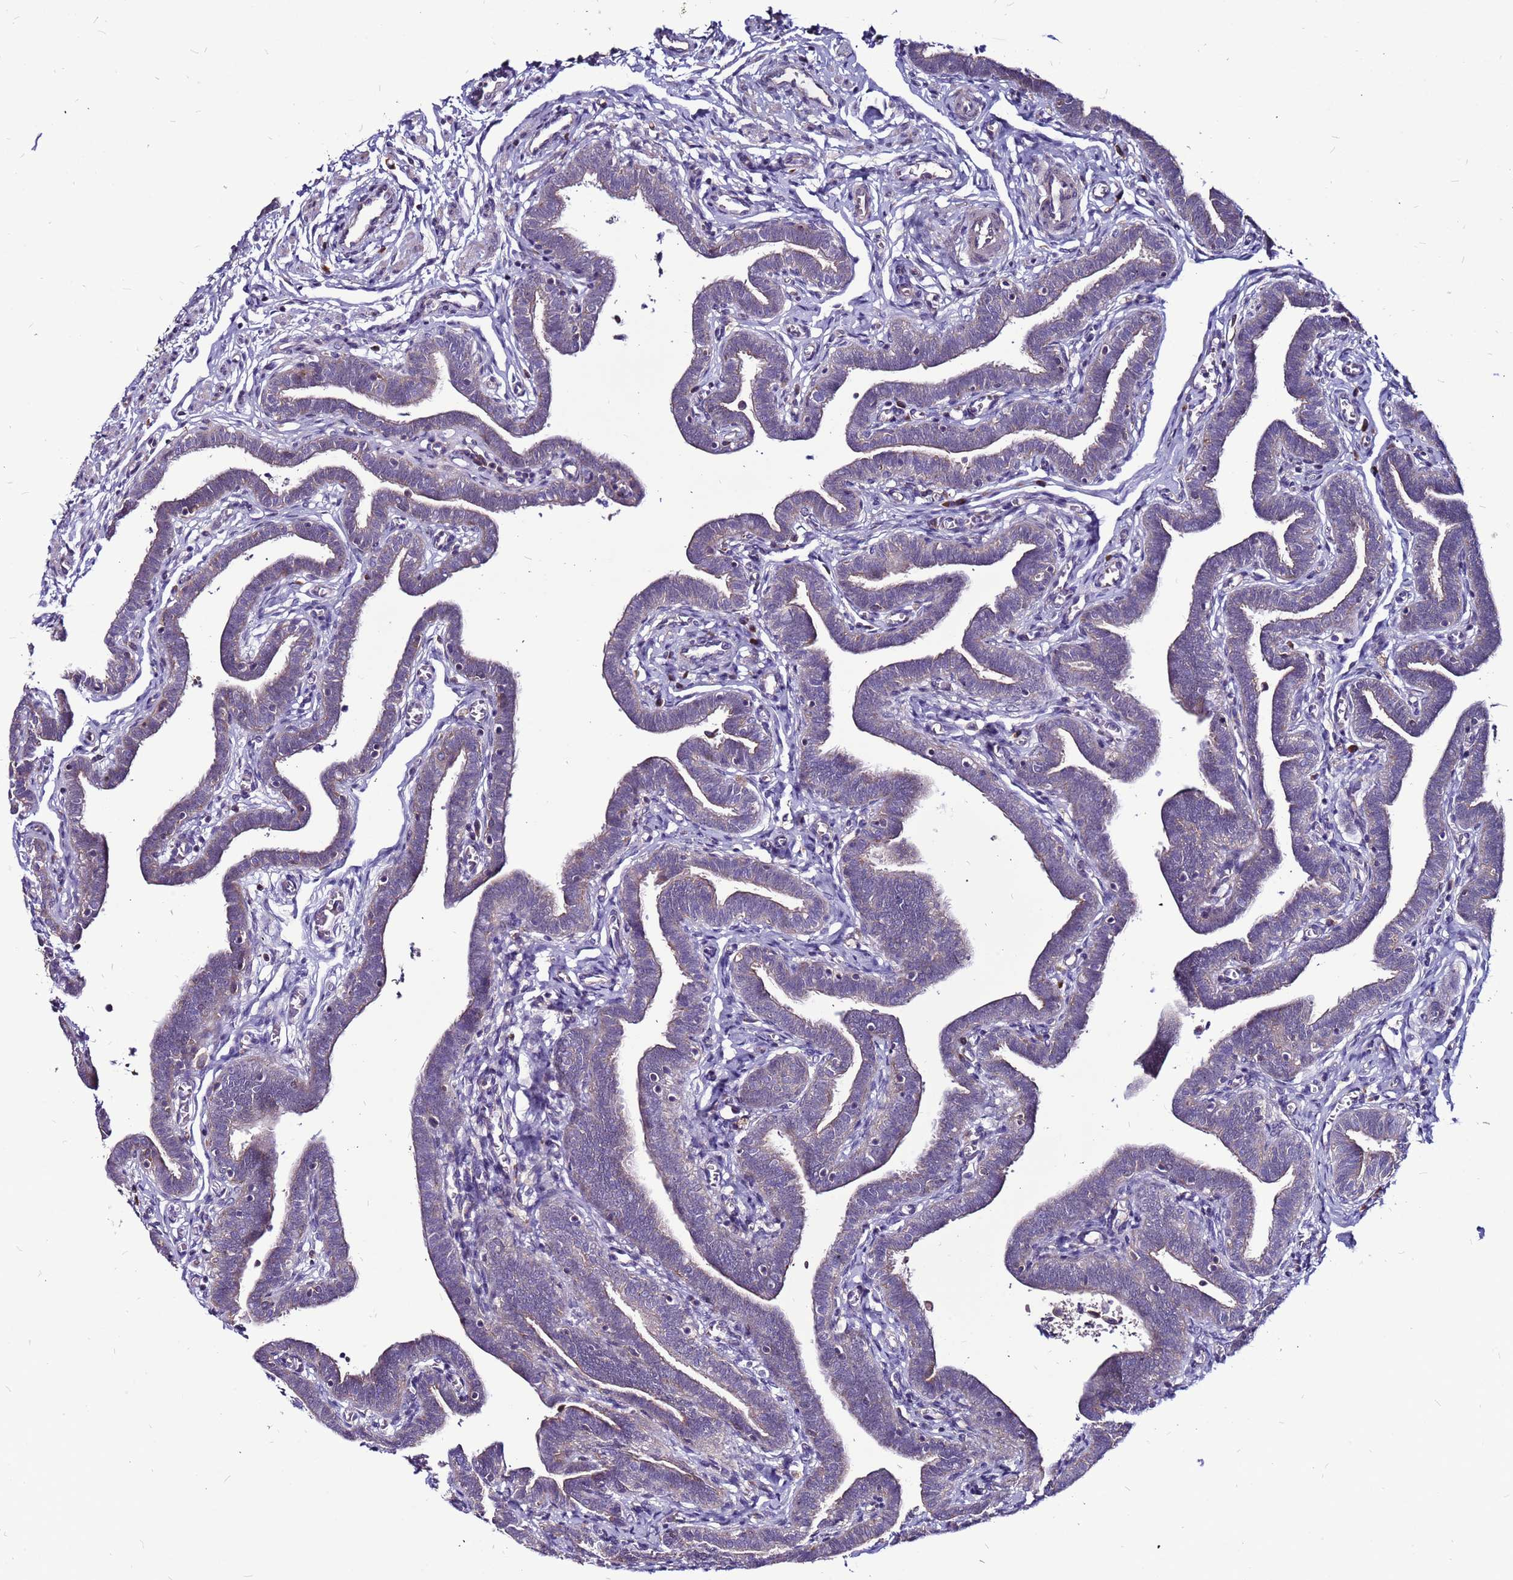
{"staining": {"intensity": "moderate", "quantity": "25%-75%", "location": "cytoplasmic/membranous"}, "tissue": "fallopian tube", "cell_type": "Glandular cells", "image_type": "normal", "snomed": [{"axis": "morphology", "description": "Normal tissue, NOS"}, {"axis": "topography", "description": "Fallopian tube"}], "caption": "Immunohistochemistry (DAB (3,3'-diaminobenzidine)) staining of benign fallopian tube reveals moderate cytoplasmic/membranous protein expression in about 25%-75% of glandular cells. (Brightfield microscopy of DAB IHC at high magnification).", "gene": "GPN3", "patient": {"sex": "female", "age": 36}}